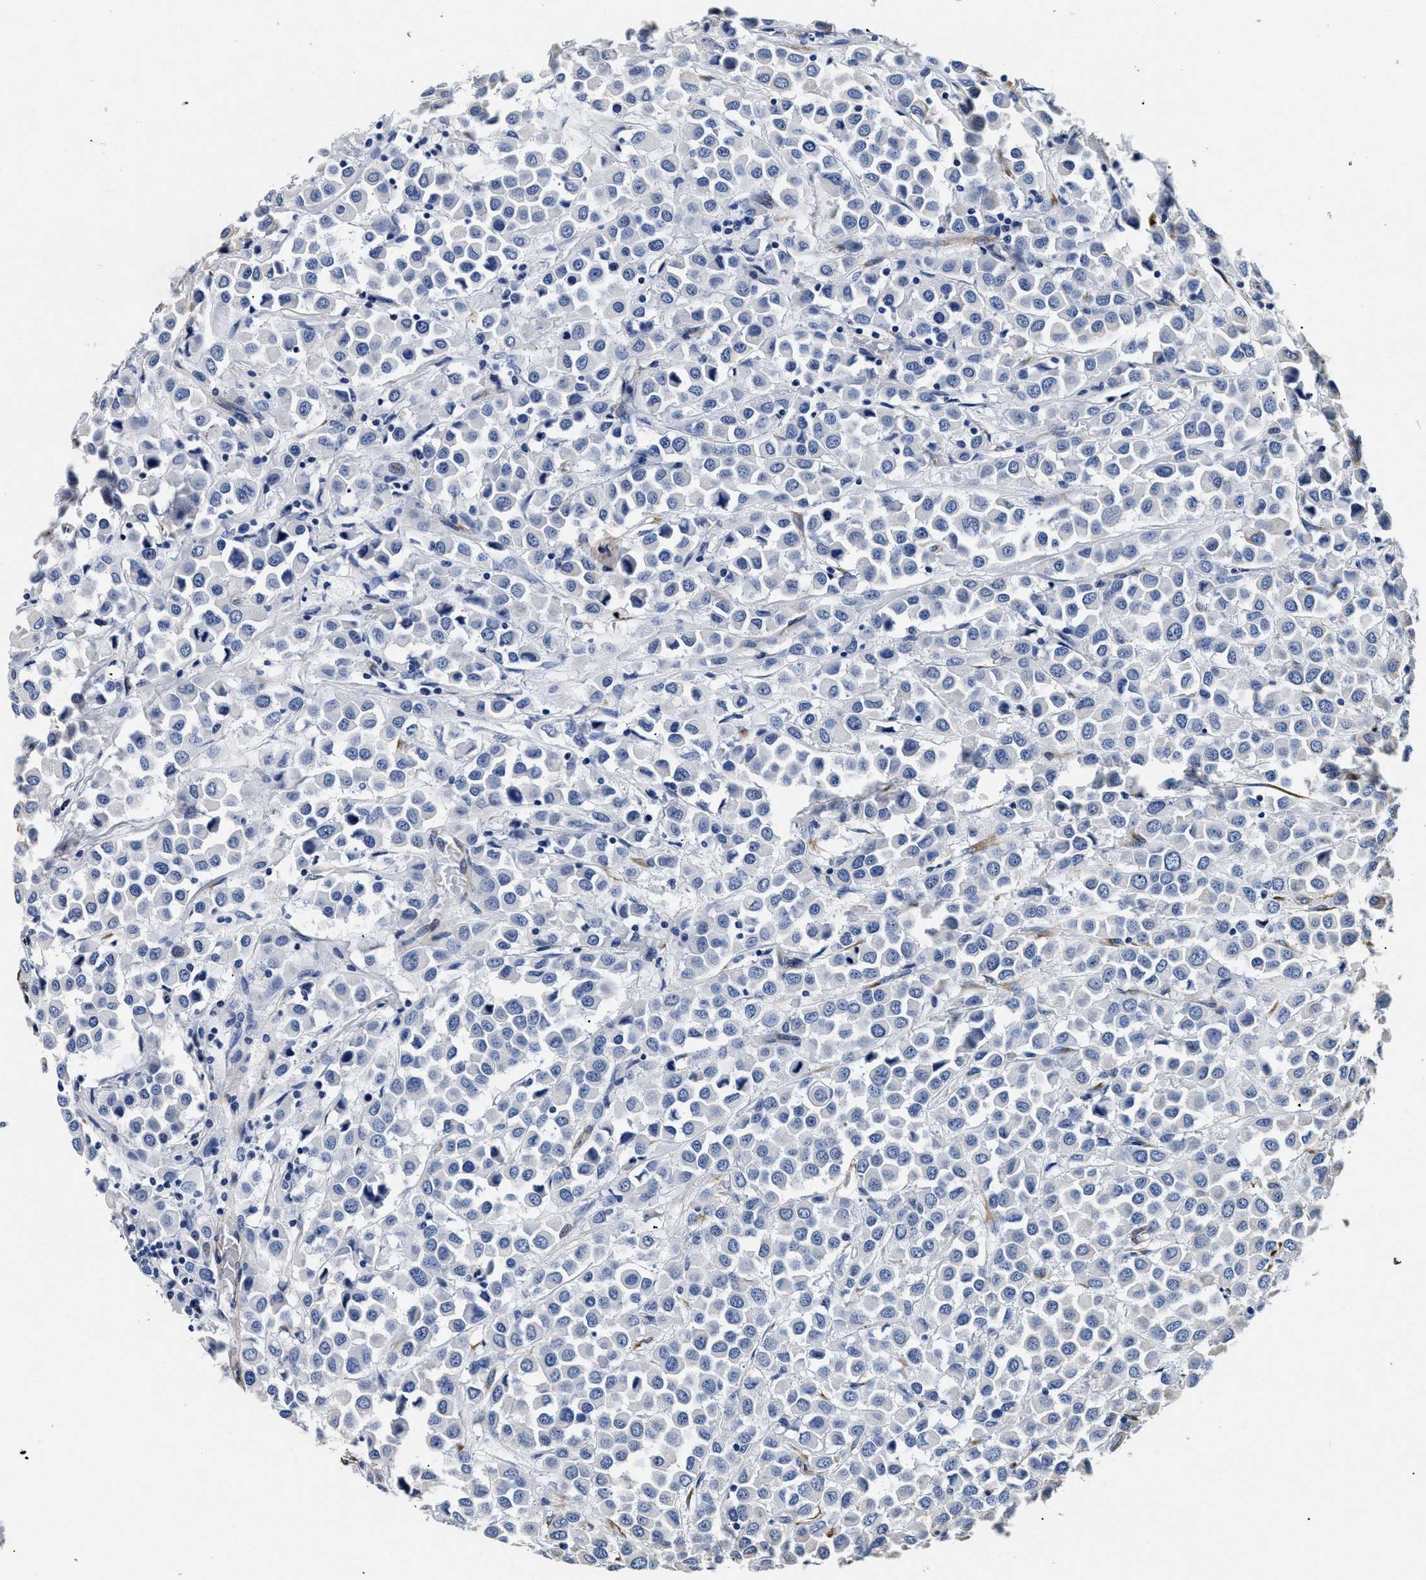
{"staining": {"intensity": "negative", "quantity": "none", "location": "none"}, "tissue": "breast cancer", "cell_type": "Tumor cells", "image_type": "cancer", "snomed": [{"axis": "morphology", "description": "Duct carcinoma"}, {"axis": "topography", "description": "Breast"}], "caption": "A photomicrograph of breast intraductal carcinoma stained for a protein reveals no brown staining in tumor cells.", "gene": "LAMA3", "patient": {"sex": "female", "age": 61}}